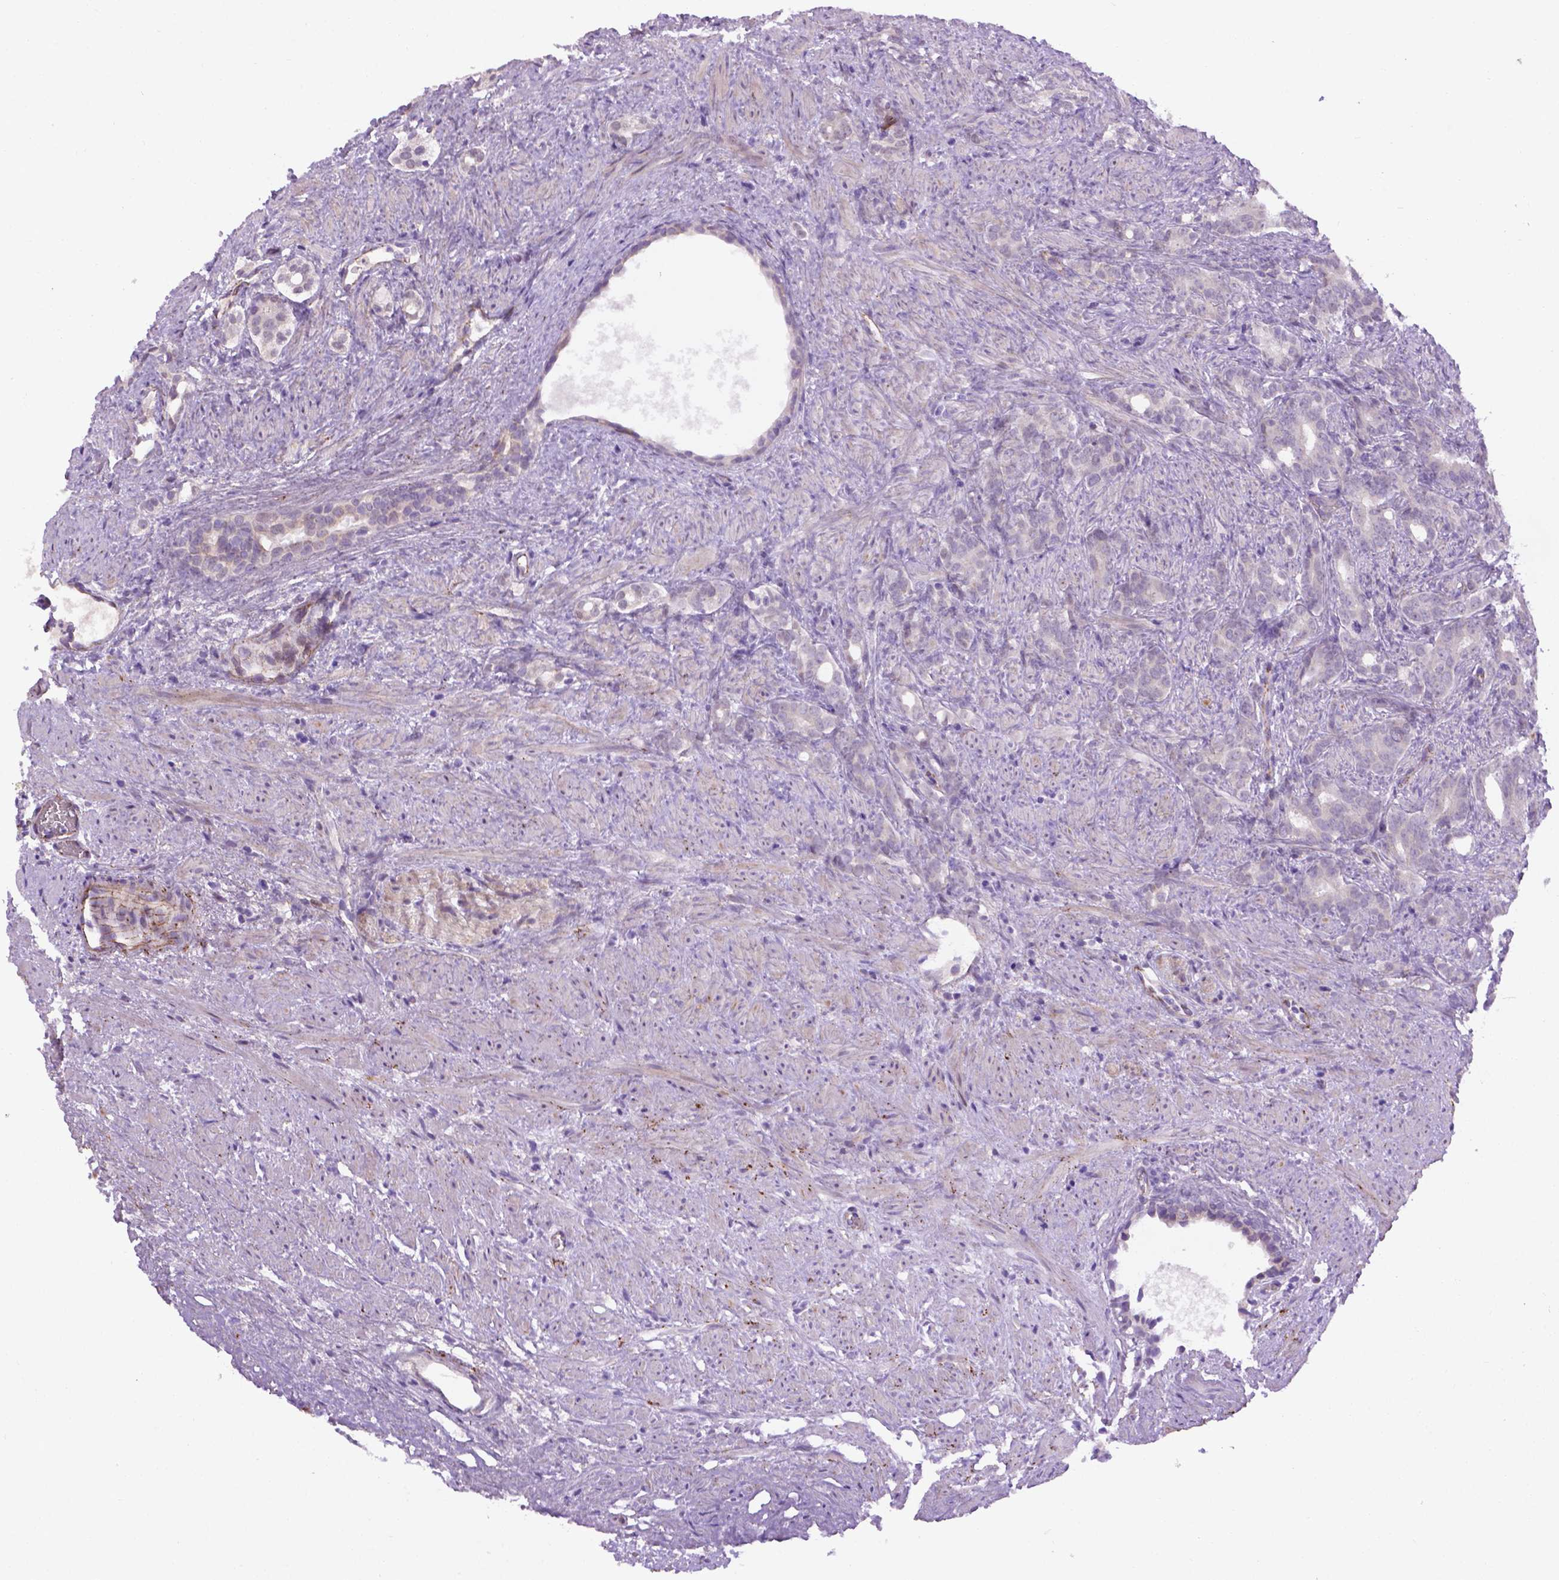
{"staining": {"intensity": "negative", "quantity": "none", "location": "none"}, "tissue": "prostate cancer", "cell_type": "Tumor cells", "image_type": "cancer", "snomed": [{"axis": "morphology", "description": "Adenocarcinoma, High grade"}, {"axis": "topography", "description": "Prostate"}], "caption": "Tumor cells are negative for brown protein staining in prostate high-grade adenocarcinoma.", "gene": "CCER2", "patient": {"sex": "male", "age": 84}}